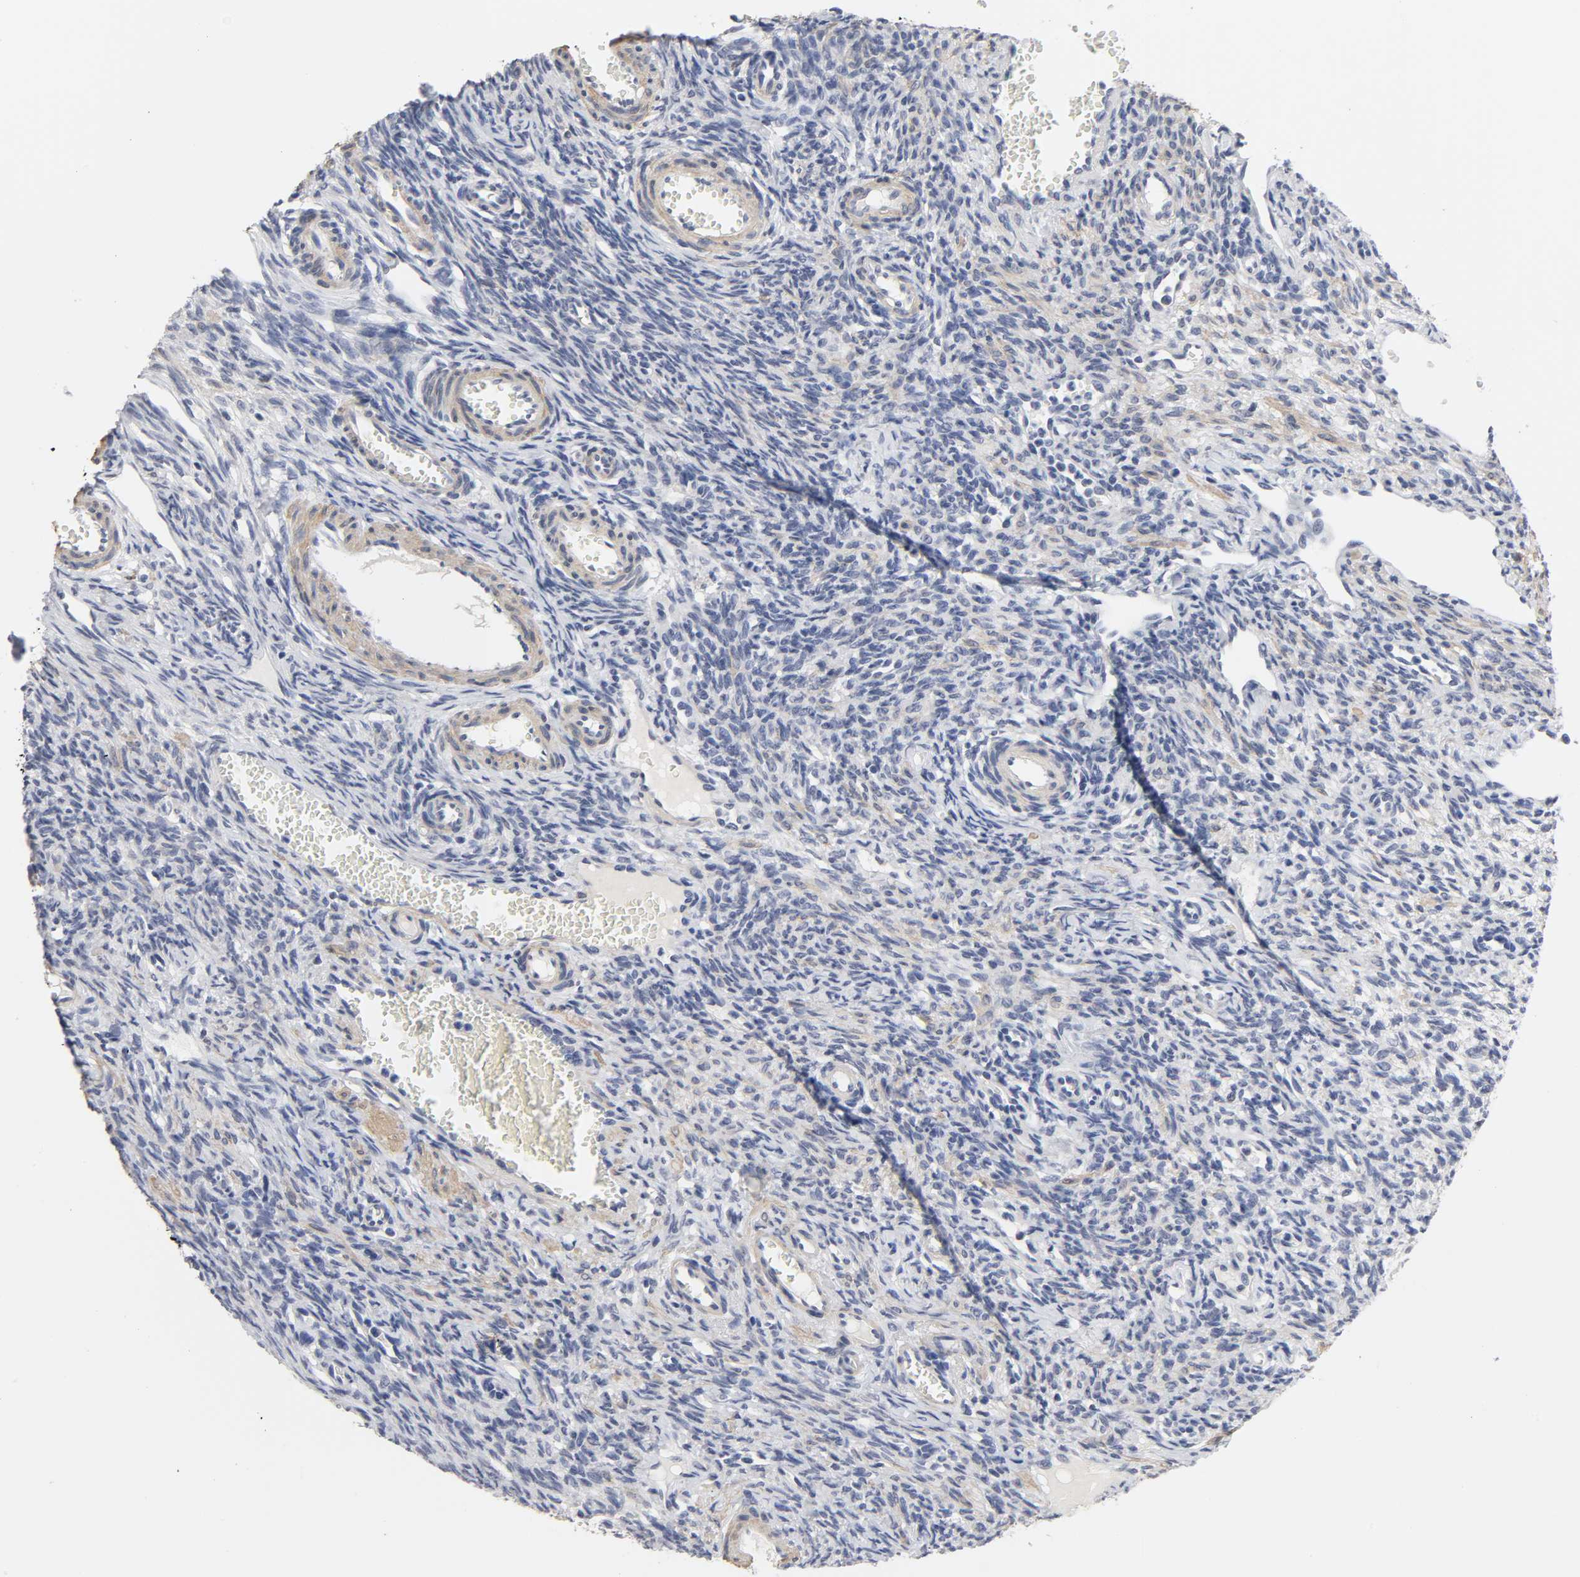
{"staining": {"intensity": "negative", "quantity": "none", "location": "none"}, "tissue": "ovary", "cell_type": "Ovarian stroma cells", "image_type": "normal", "snomed": [{"axis": "morphology", "description": "Normal tissue, NOS"}, {"axis": "topography", "description": "Ovary"}], "caption": "Protein analysis of unremarkable ovary shows no significant staining in ovarian stroma cells. (DAB immunohistochemistry, high magnification).", "gene": "GRHL2", "patient": {"sex": "female", "age": 33}}